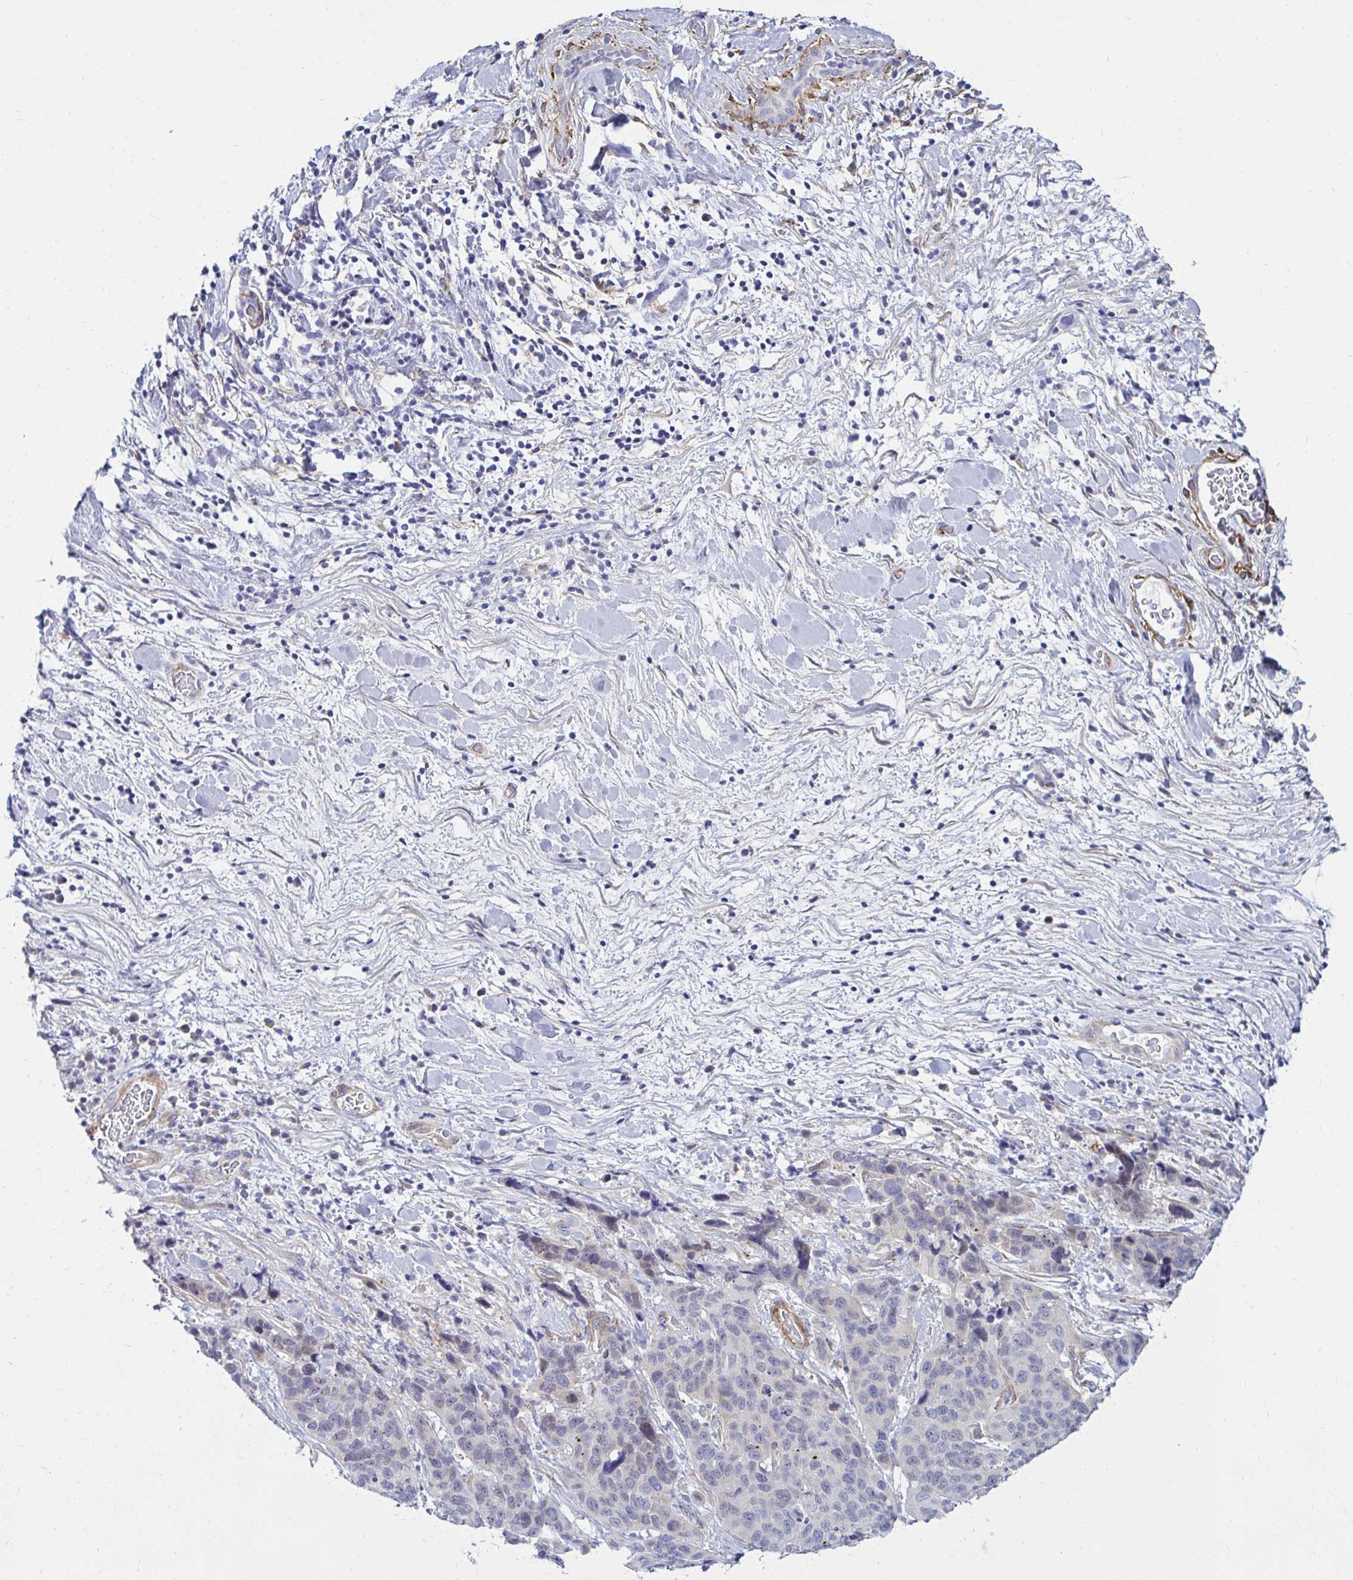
{"staining": {"intensity": "negative", "quantity": "none", "location": "none"}, "tissue": "lung cancer", "cell_type": "Tumor cells", "image_type": "cancer", "snomed": [{"axis": "morphology", "description": "Squamous cell carcinoma, NOS"}, {"axis": "topography", "description": "Lung"}], "caption": "IHC micrograph of human lung squamous cell carcinoma stained for a protein (brown), which demonstrates no staining in tumor cells. (DAB (3,3'-diaminobenzidine) IHC visualized using brightfield microscopy, high magnification).", "gene": "ANKRD62", "patient": {"sex": "male", "age": 62}}